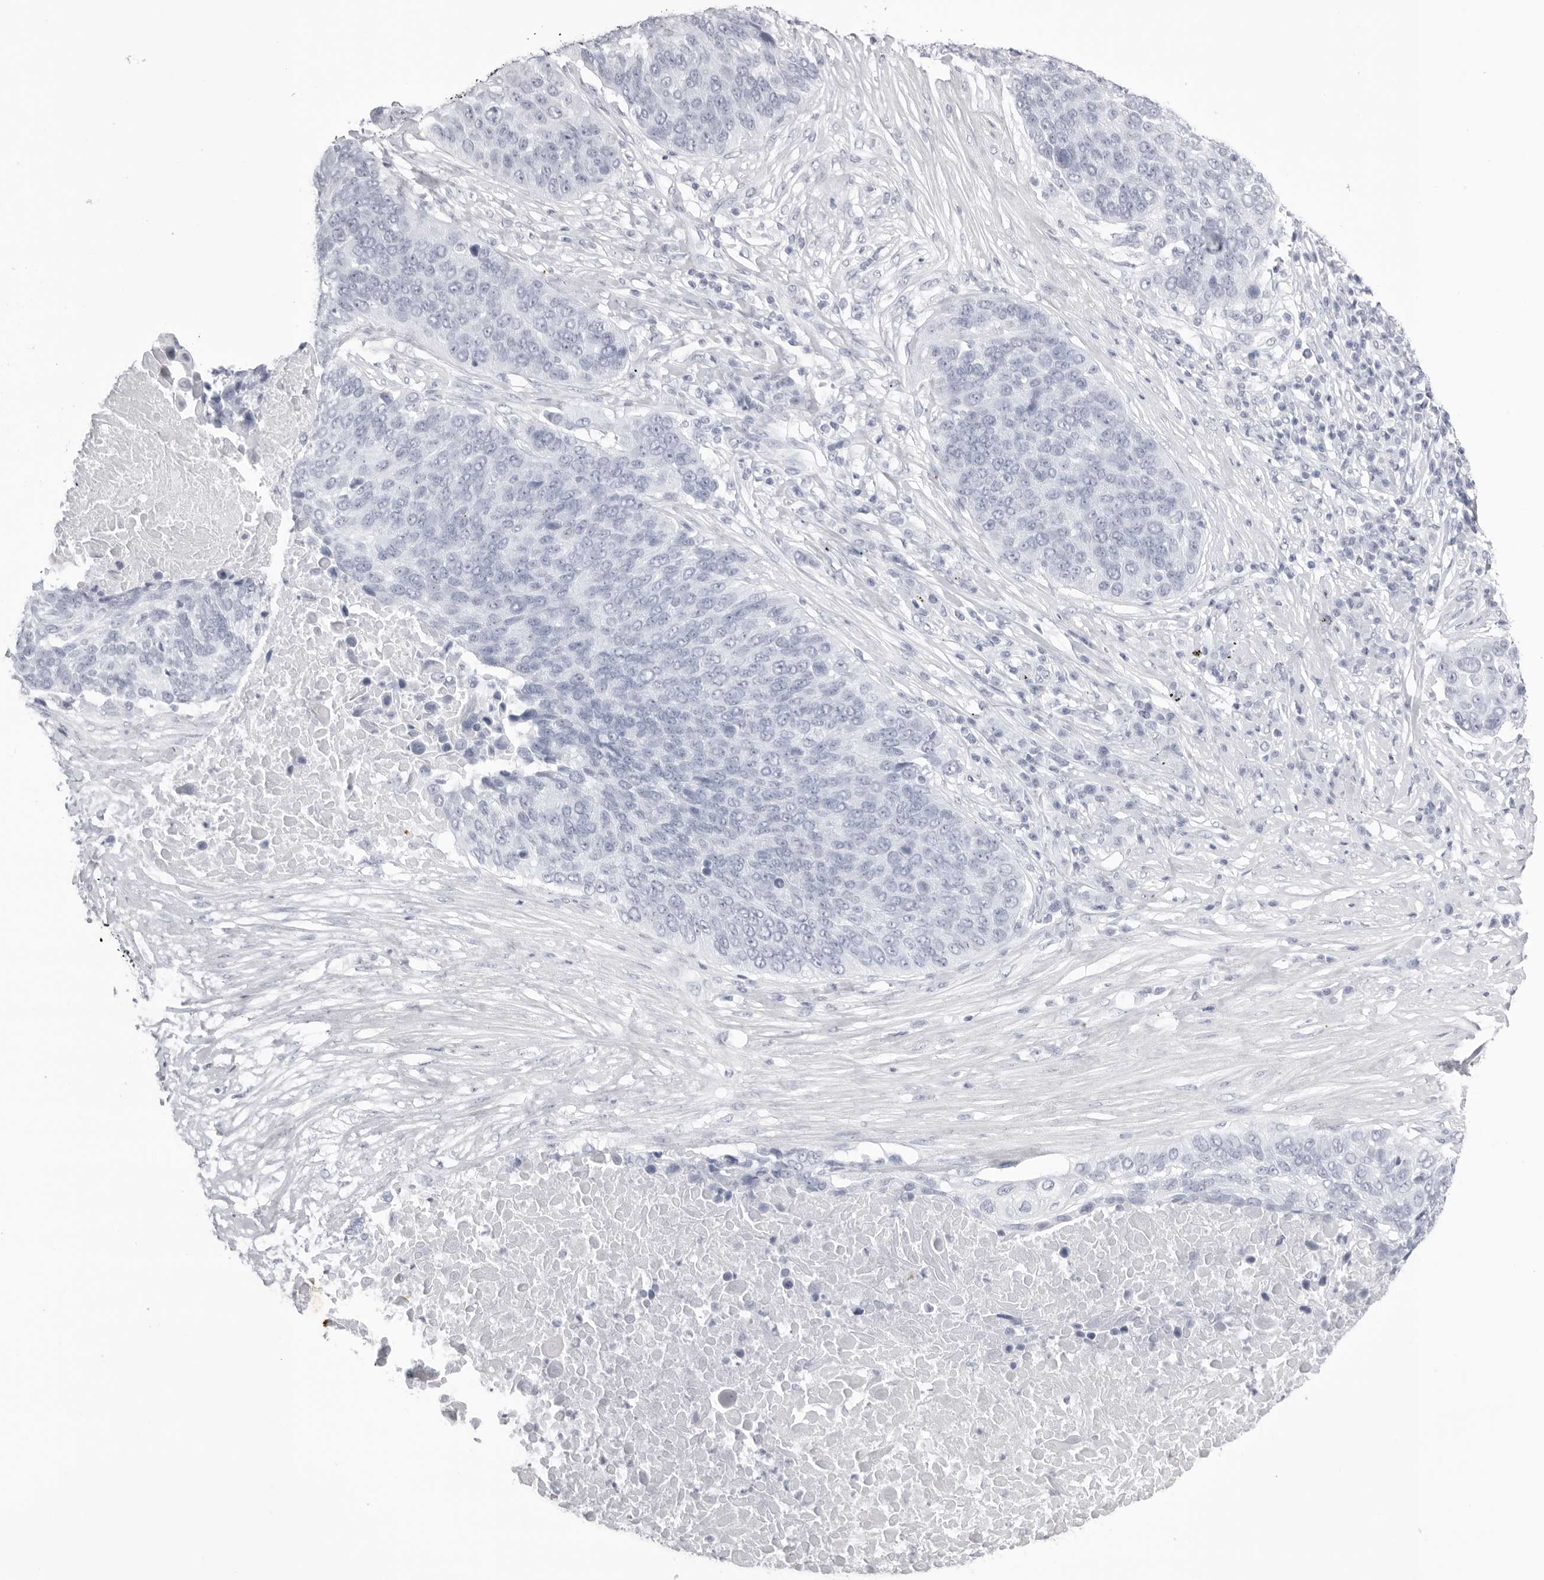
{"staining": {"intensity": "negative", "quantity": "none", "location": "none"}, "tissue": "lung cancer", "cell_type": "Tumor cells", "image_type": "cancer", "snomed": [{"axis": "morphology", "description": "Squamous cell carcinoma, NOS"}, {"axis": "topography", "description": "Lung"}], "caption": "The immunohistochemistry (IHC) image has no significant staining in tumor cells of squamous cell carcinoma (lung) tissue.", "gene": "KLK9", "patient": {"sex": "male", "age": 66}}